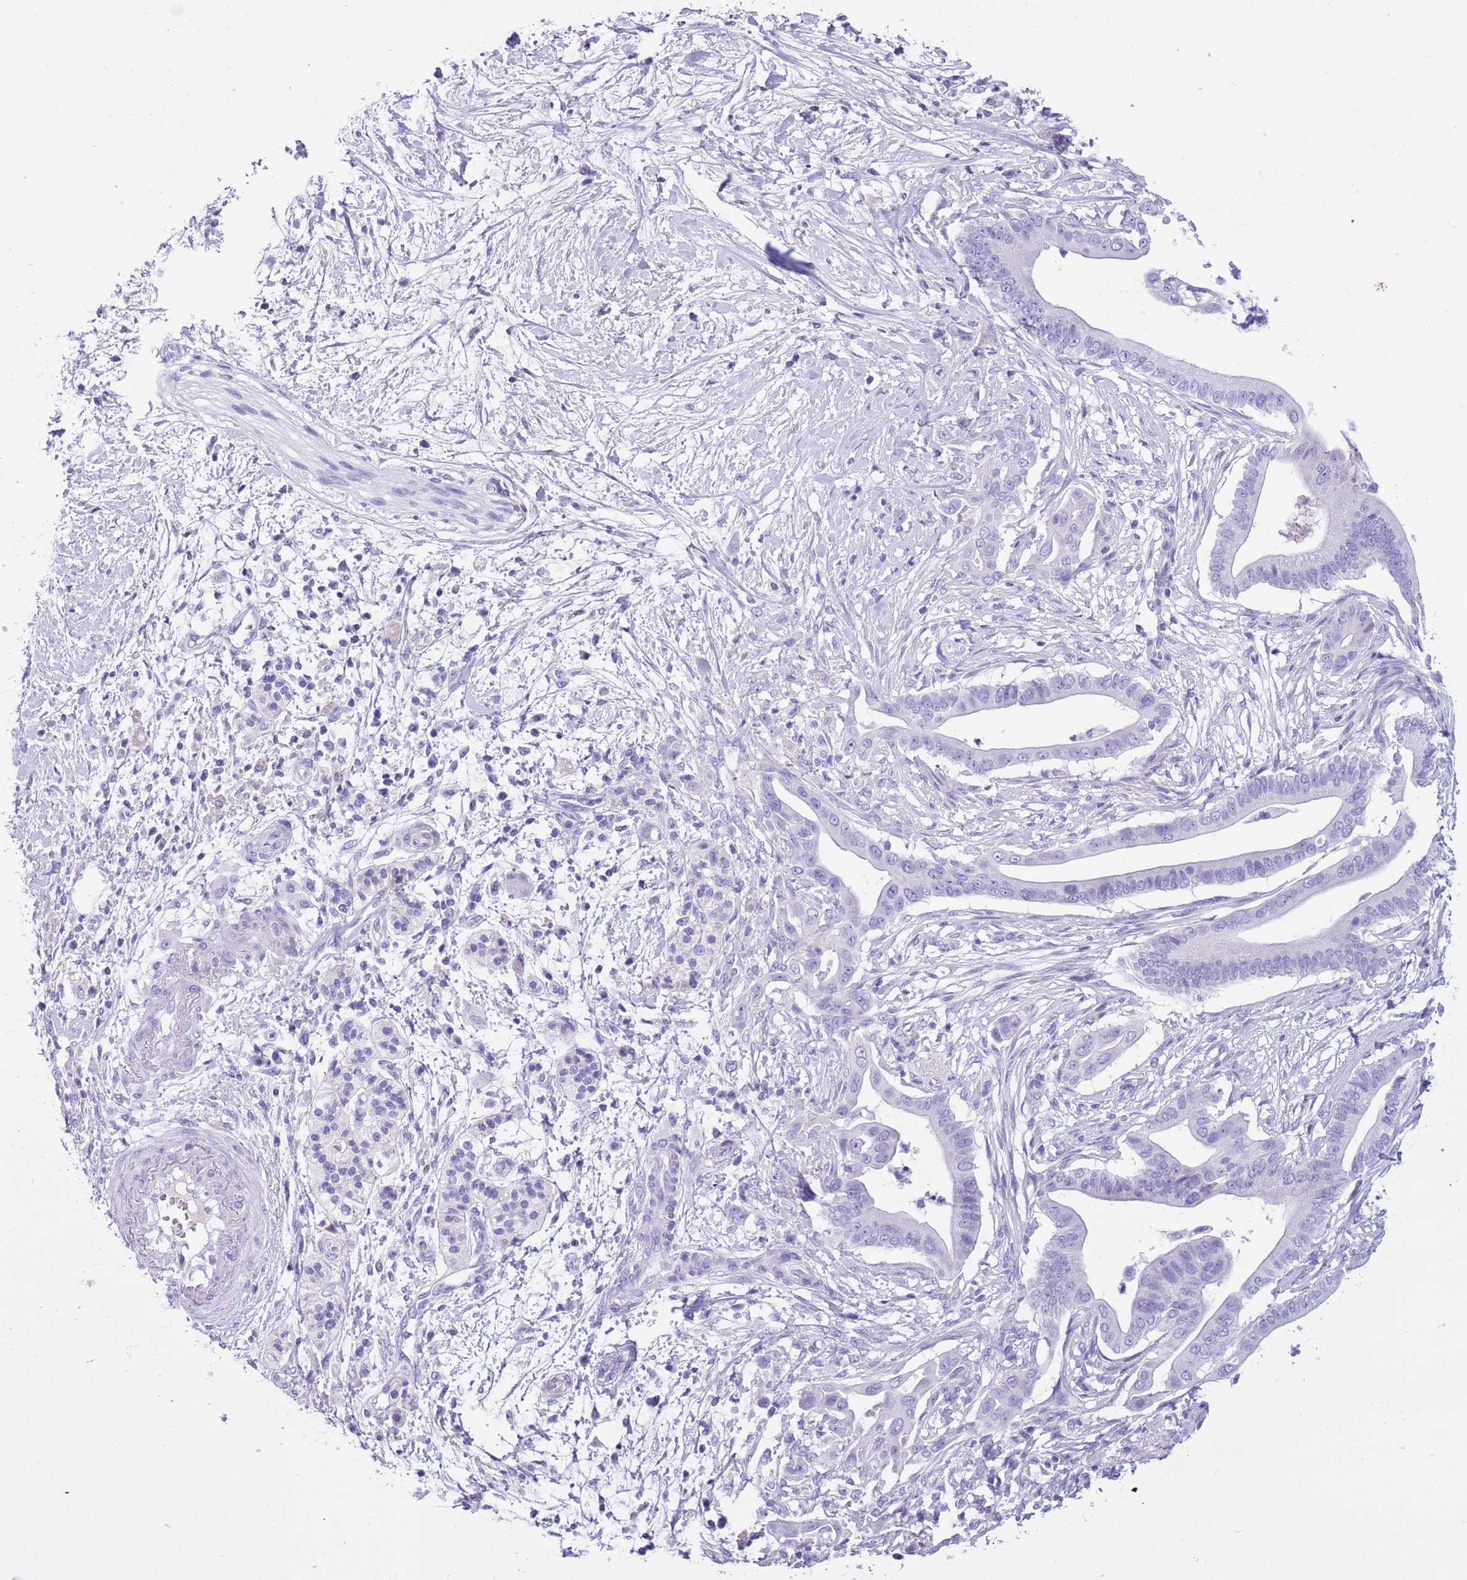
{"staining": {"intensity": "negative", "quantity": "none", "location": "none"}, "tissue": "pancreatic cancer", "cell_type": "Tumor cells", "image_type": "cancer", "snomed": [{"axis": "morphology", "description": "Adenocarcinoma, NOS"}, {"axis": "topography", "description": "Pancreas"}], "caption": "Micrograph shows no significant protein staining in tumor cells of adenocarcinoma (pancreatic). The staining was performed using DAB (3,3'-diaminobenzidine) to visualize the protein expression in brown, while the nuclei were stained in blue with hematoxylin (Magnification: 20x).", "gene": "TBC1D10B", "patient": {"sex": "male", "age": 68}}